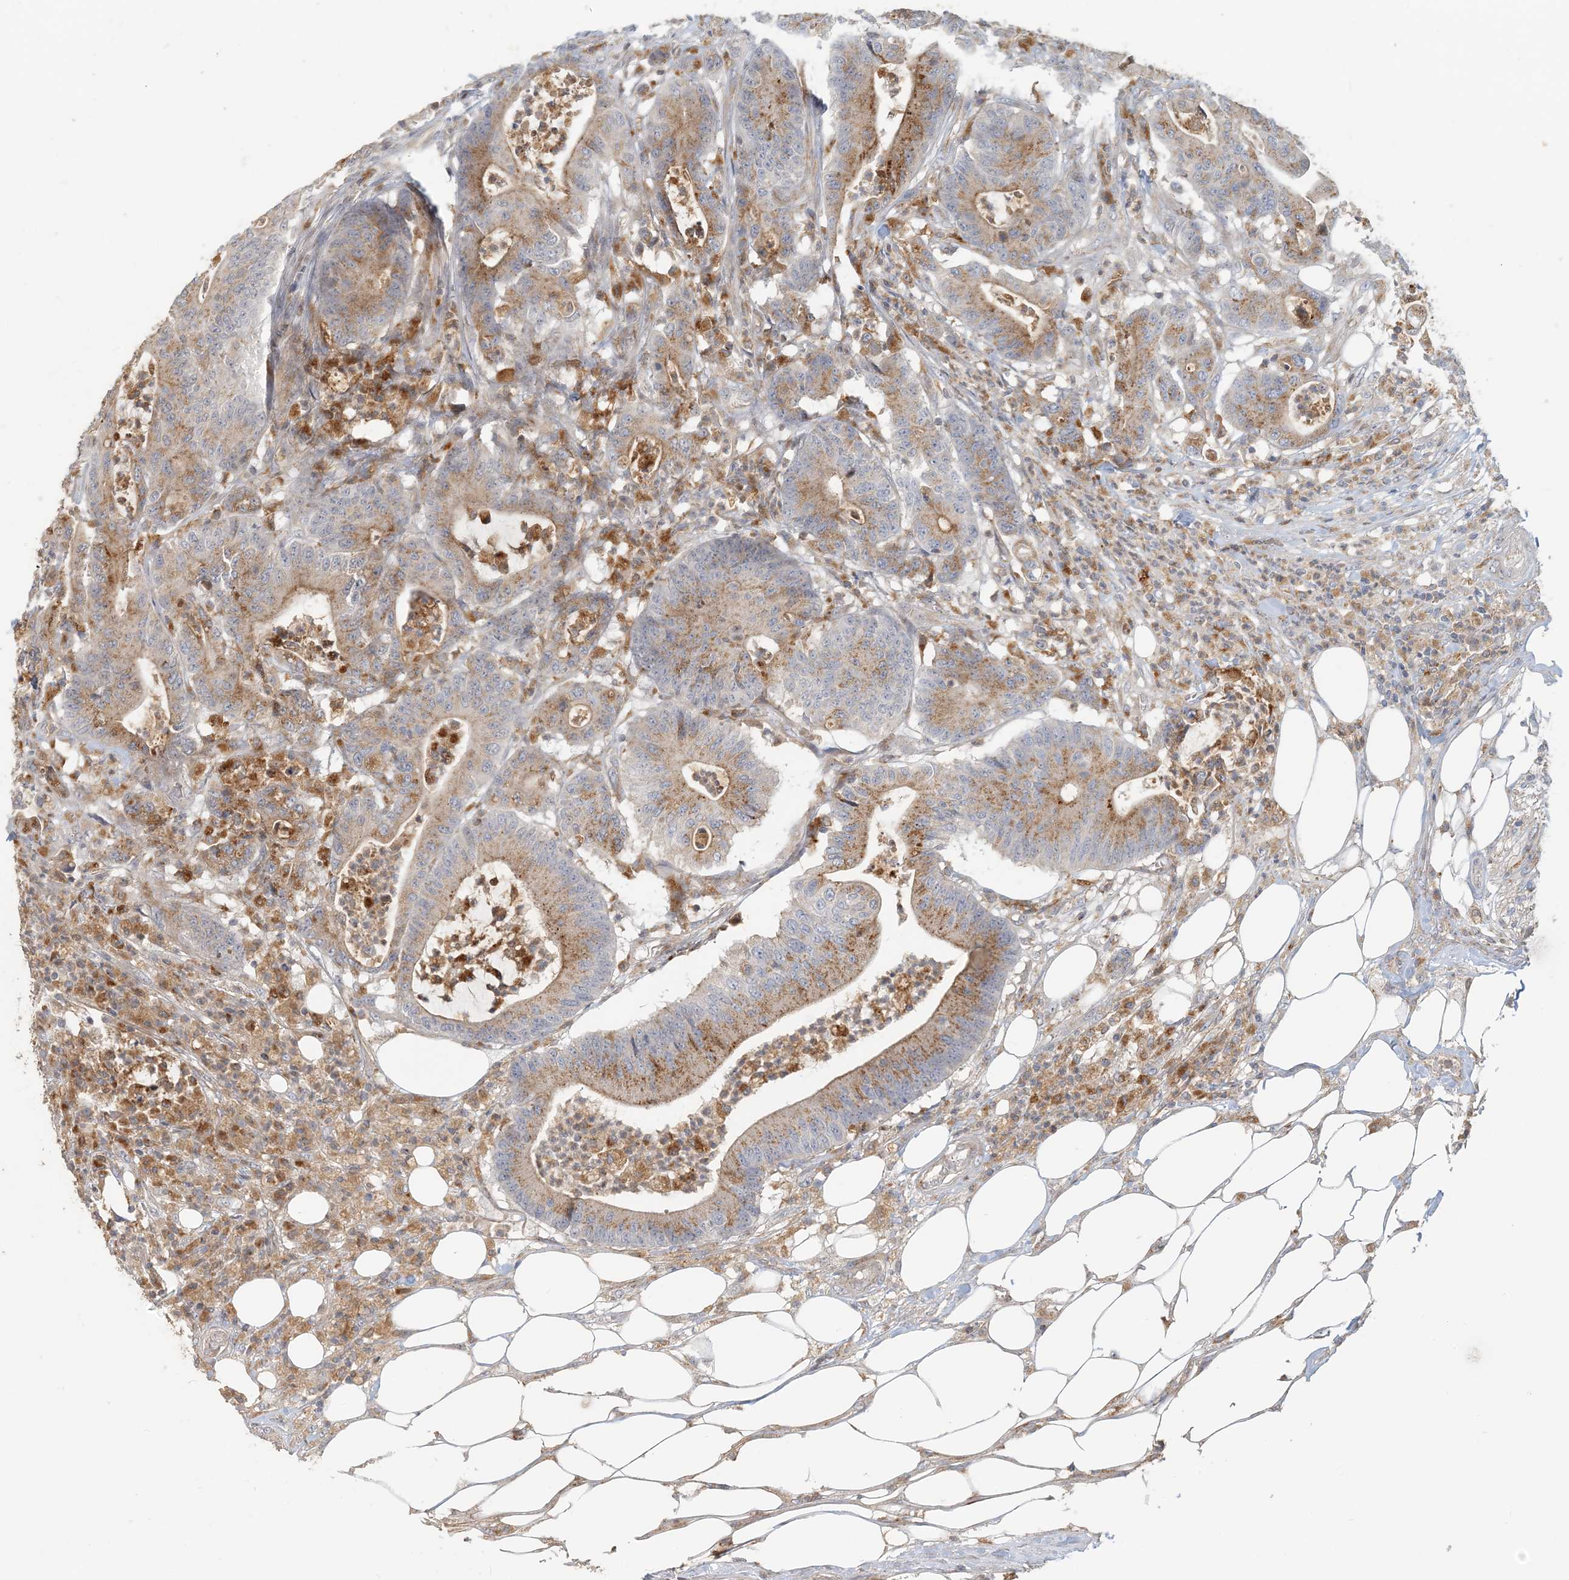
{"staining": {"intensity": "moderate", "quantity": ">75%", "location": "cytoplasmic/membranous"}, "tissue": "colorectal cancer", "cell_type": "Tumor cells", "image_type": "cancer", "snomed": [{"axis": "morphology", "description": "Adenocarcinoma, NOS"}, {"axis": "topography", "description": "Colon"}], "caption": "Approximately >75% of tumor cells in colorectal cancer (adenocarcinoma) display moderate cytoplasmic/membranous protein positivity as visualized by brown immunohistochemical staining.", "gene": "SPPL2A", "patient": {"sex": "female", "age": 84}}